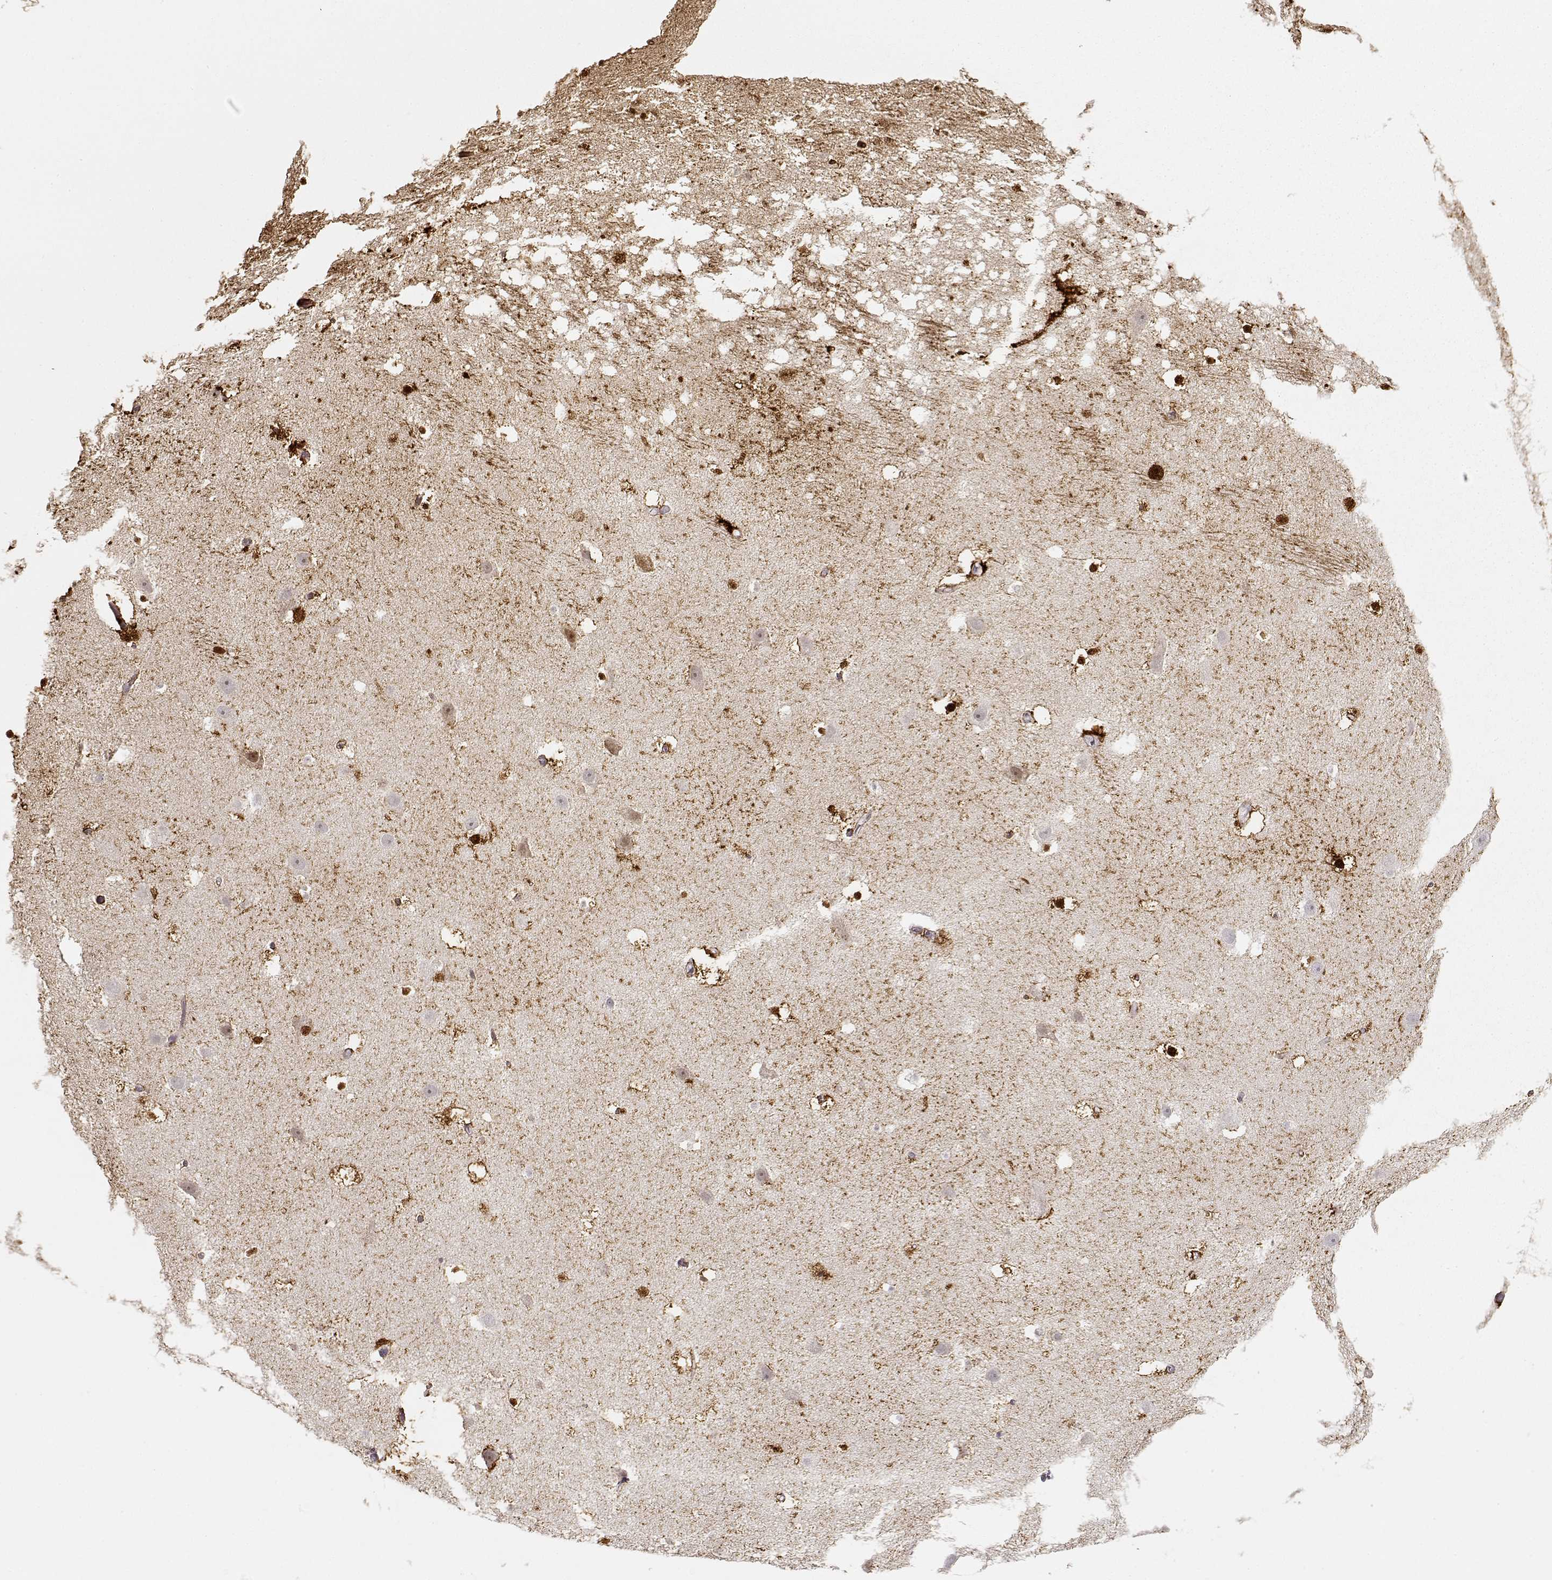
{"staining": {"intensity": "strong", "quantity": ">75%", "location": "nuclear"}, "tissue": "hippocampus", "cell_type": "Glial cells", "image_type": "normal", "snomed": [{"axis": "morphology", "description": "Normal tissue, NOS"}, {"axis": "topography", "description": "Hippocampus"}], "caption": "This image shows IHC staining of unremarkable human hippocampus, with high strong nuclear staining in about >75% of glial cells.", "gene": "S100B", "patient": {"sex": "male", "age": 26}}